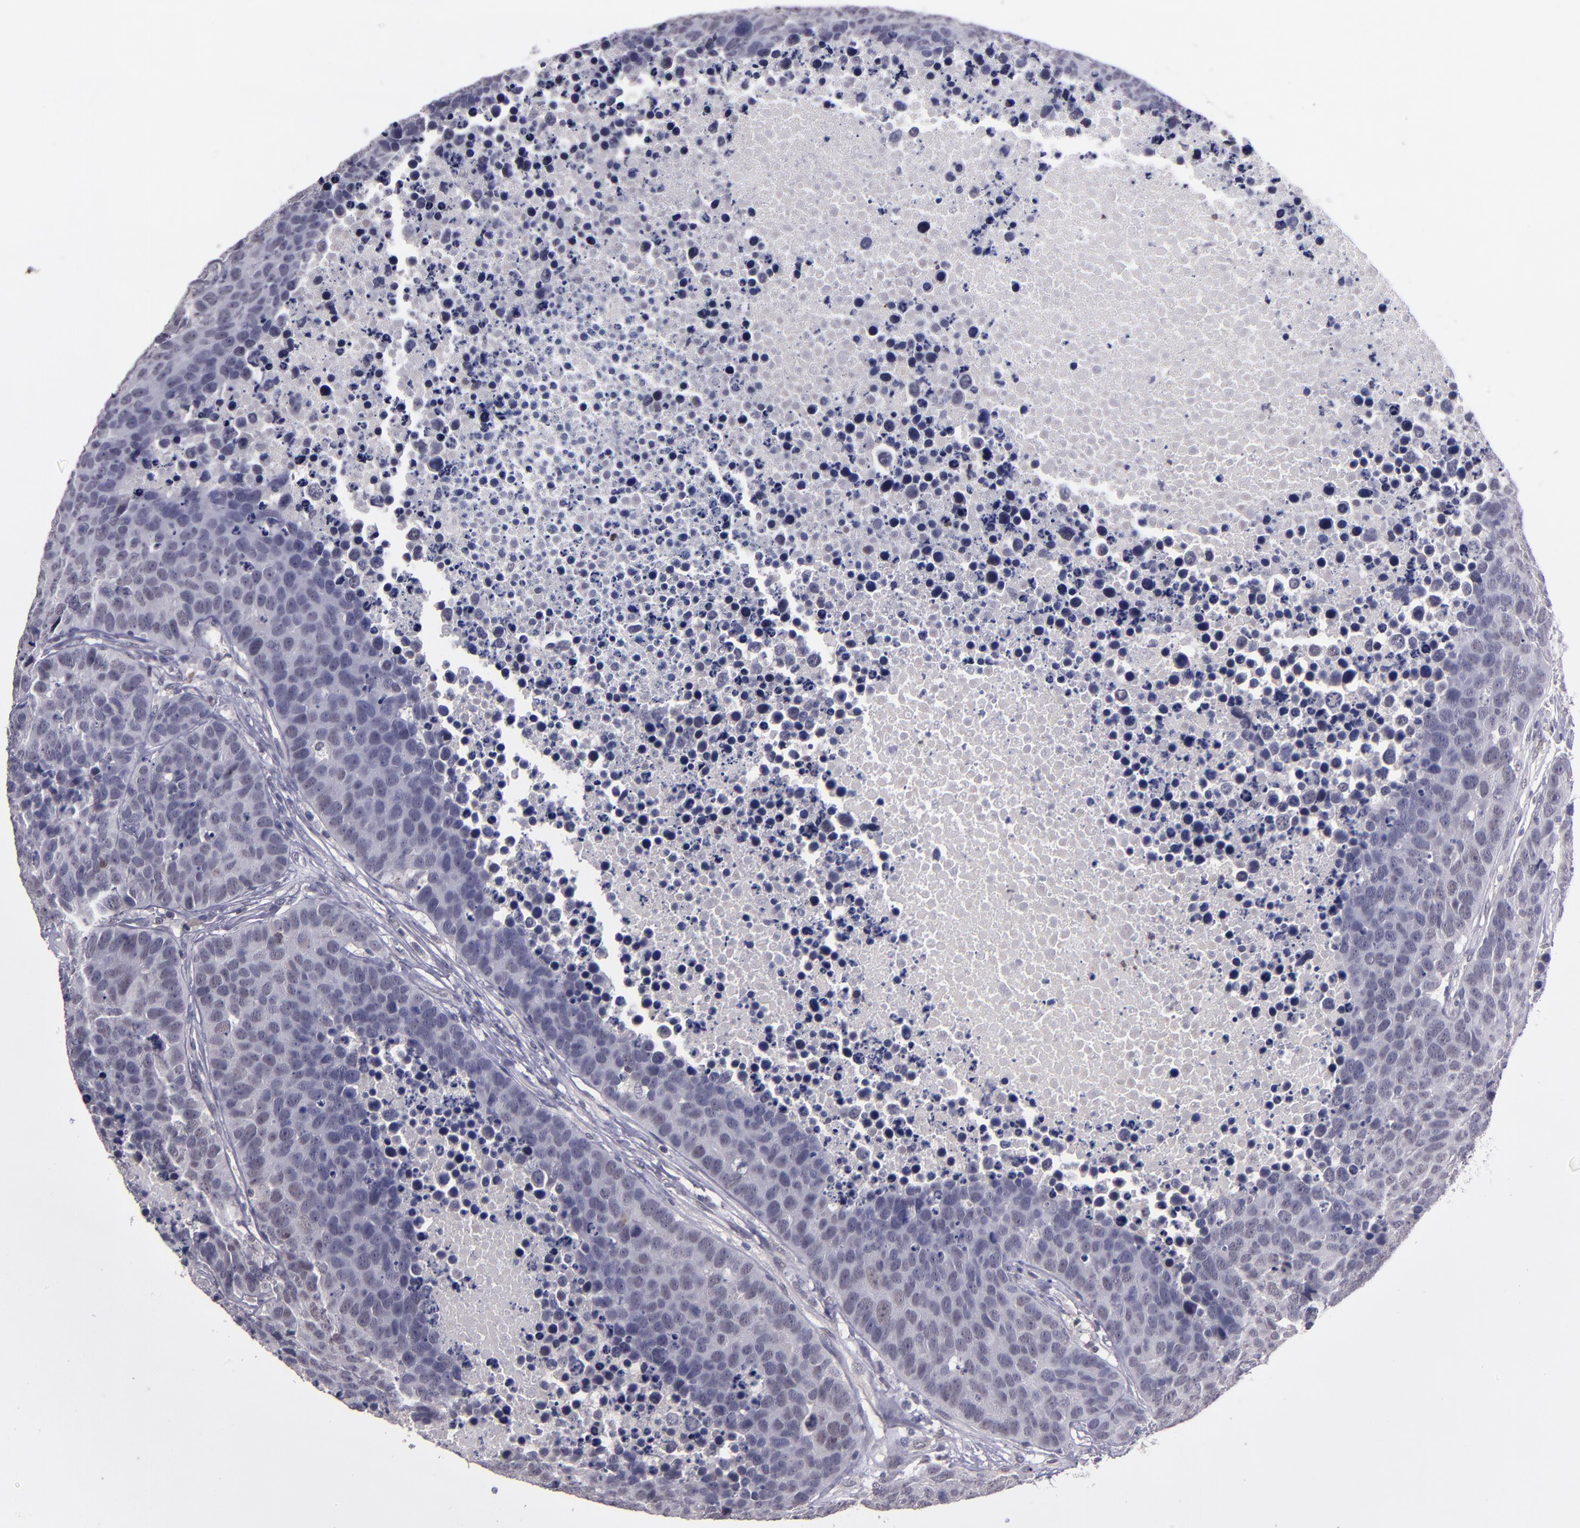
{"staining": {"intensity": "negative", "quantity": "none", "location": "none"}, "tissue": "carcinoid", "cell_type": "Tumor cells", "image_type": "cancer", "snomed": [{"axis": "morphology", "description": "Carcinoid, malignant, NOS"}, {"axis": "topography", "description": "Lung"}], "caption": "The photomicrograph exhibits no significant staining in tumor cells of malignant carcinoid. The staining was performed using DAB to visualize the protein expression in brown, while the nuclei were stained in blue with hematoxylin (Magnification: 20x).", "gene": "CEBPE", "patient": {"sex": "male", "age": 60}}